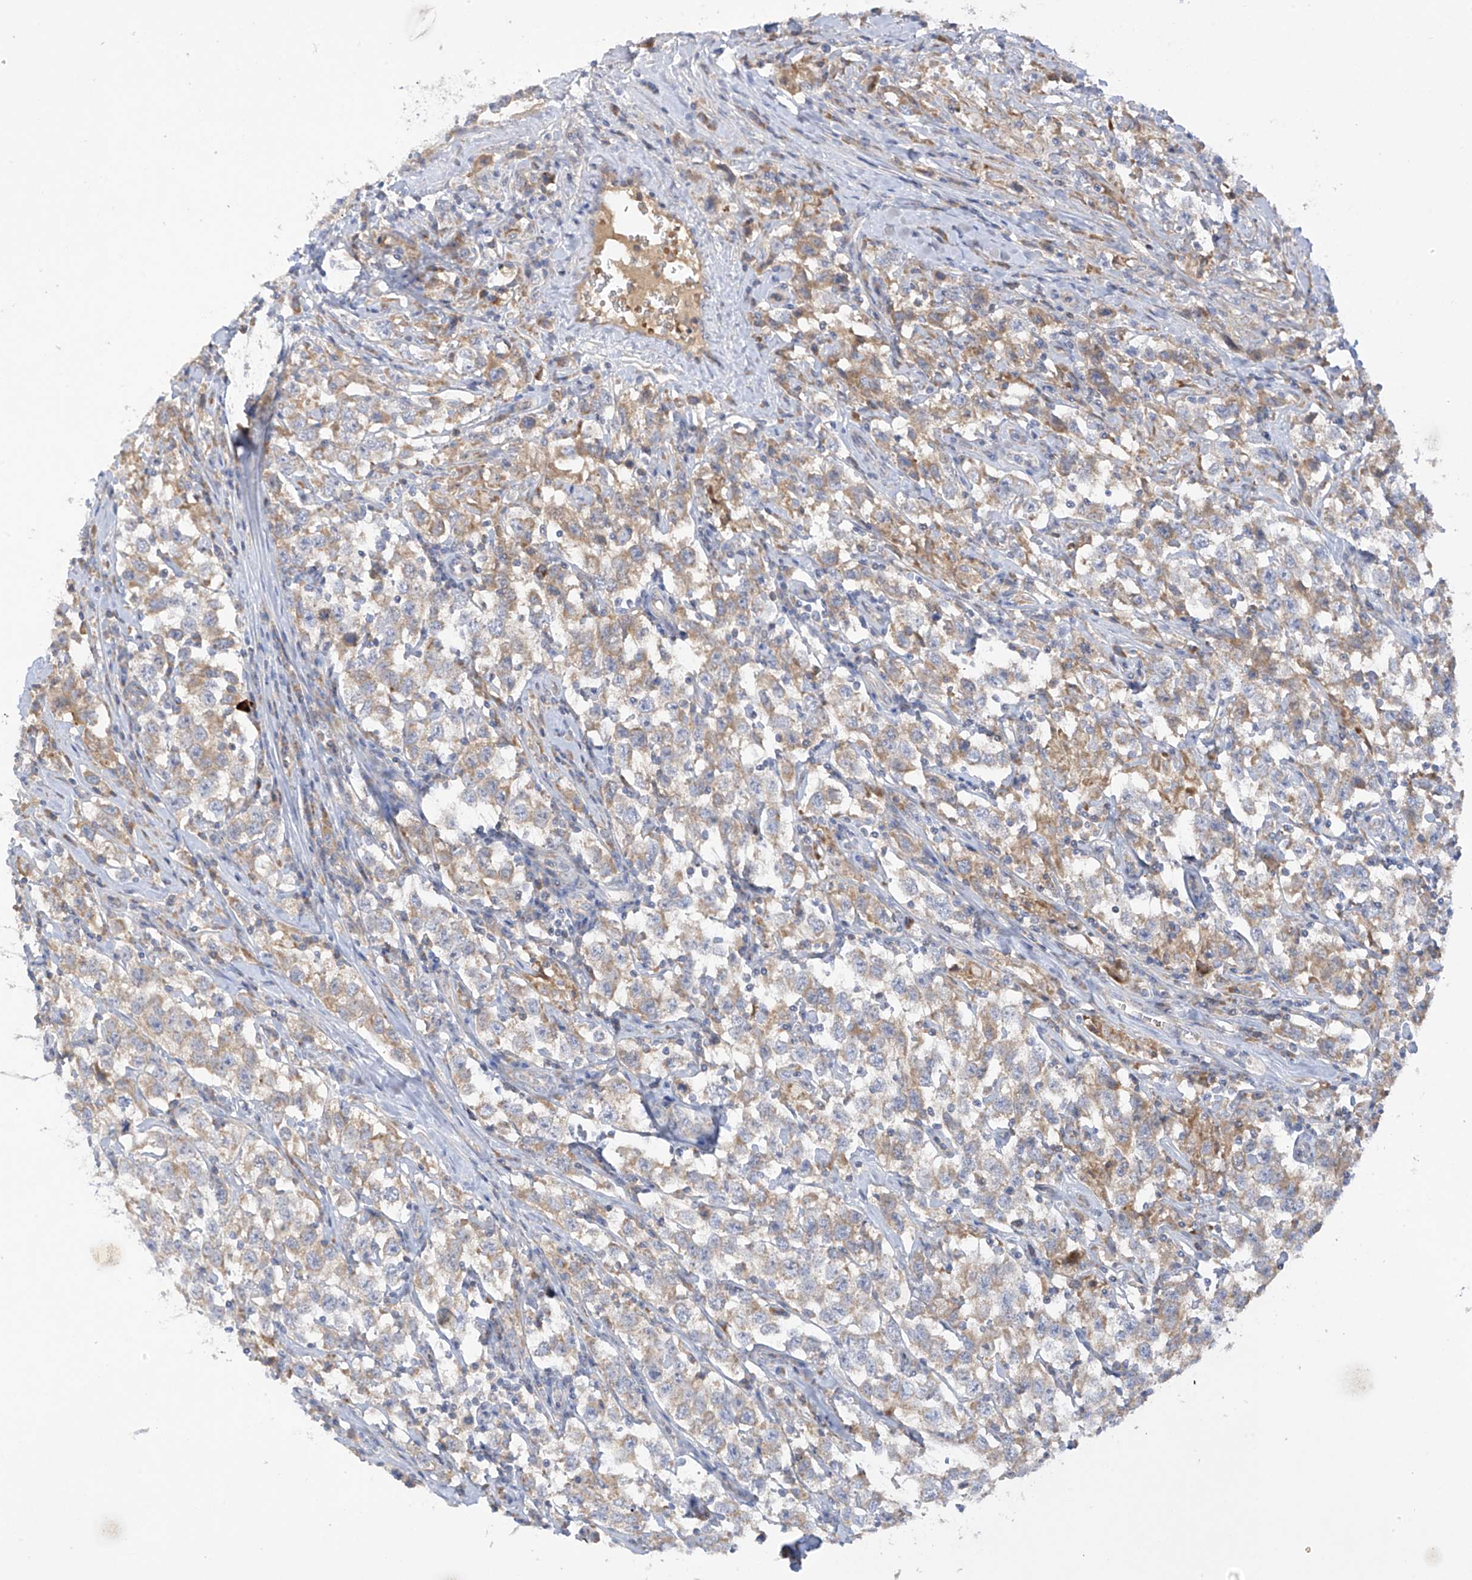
{"staining": {"intensity": "moderate", "quantity": "25%-75%", "location": "cytoplasmic/membranous"}, "tissue": "testis cancer", "cell_type": "Tumor cells", "image_type": "cancer", "snomed": [{"axis": "morphology", "description": "Seminoma, NOS"}, {"axis": "topography", "description": "Testis"}], "caption": "Testis cancer stained with DAB immunohistochemistry (IHC) shows medium levels of moderate cytoplasmic/membranous expression in about 25%-75% of tumor cells.", "gene": "METTL18", "patient": {"sex": "male", "age": 41}}